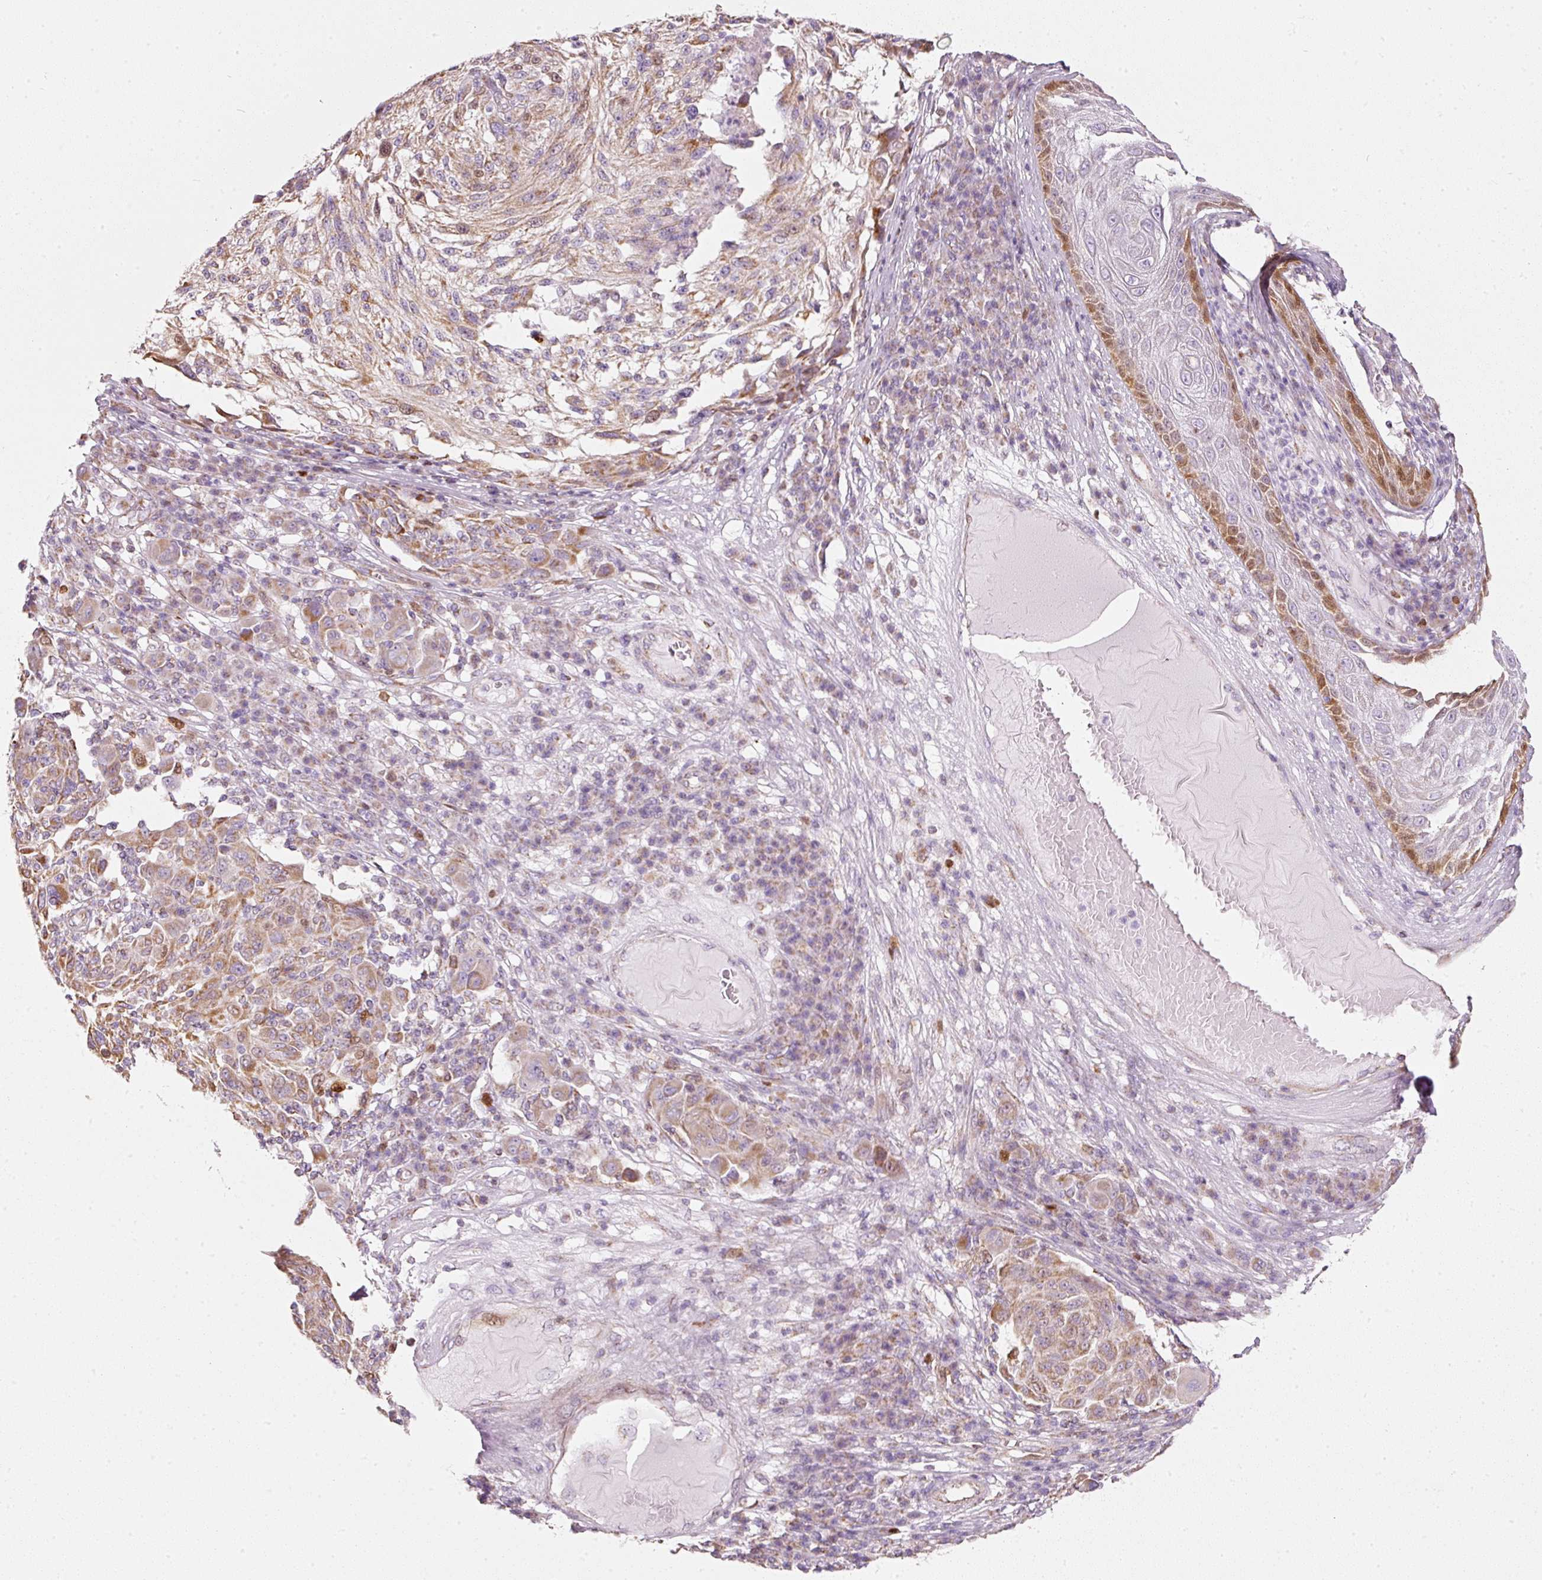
{"staining": {"intensity": "moderate", "quantity": "25%-75%", "location": "cytoplasmic/membranous,nuclear"}, "tissue": "melanoma", "cell_type": "Tumor cells", "image_type": "cancer", "snomed": [{"axis": "morphology", "description": "Malignant melanoma, NOS"}, {"axis": "topography", "description": "Skin"}], "caption": "Moderate cytoplasmic/membranous and nuclear positivity is appreciated in about 25%-75% of tumor cells in malignant melanoma. The staining is performed using DAB (3,3'-diaminobenzidine) brown chromogen to label protein expression. The nuclei are counter-stained blue using hematoxylin.", "gene": "DUT", "patient": {"sex": "male", "age": 53}}